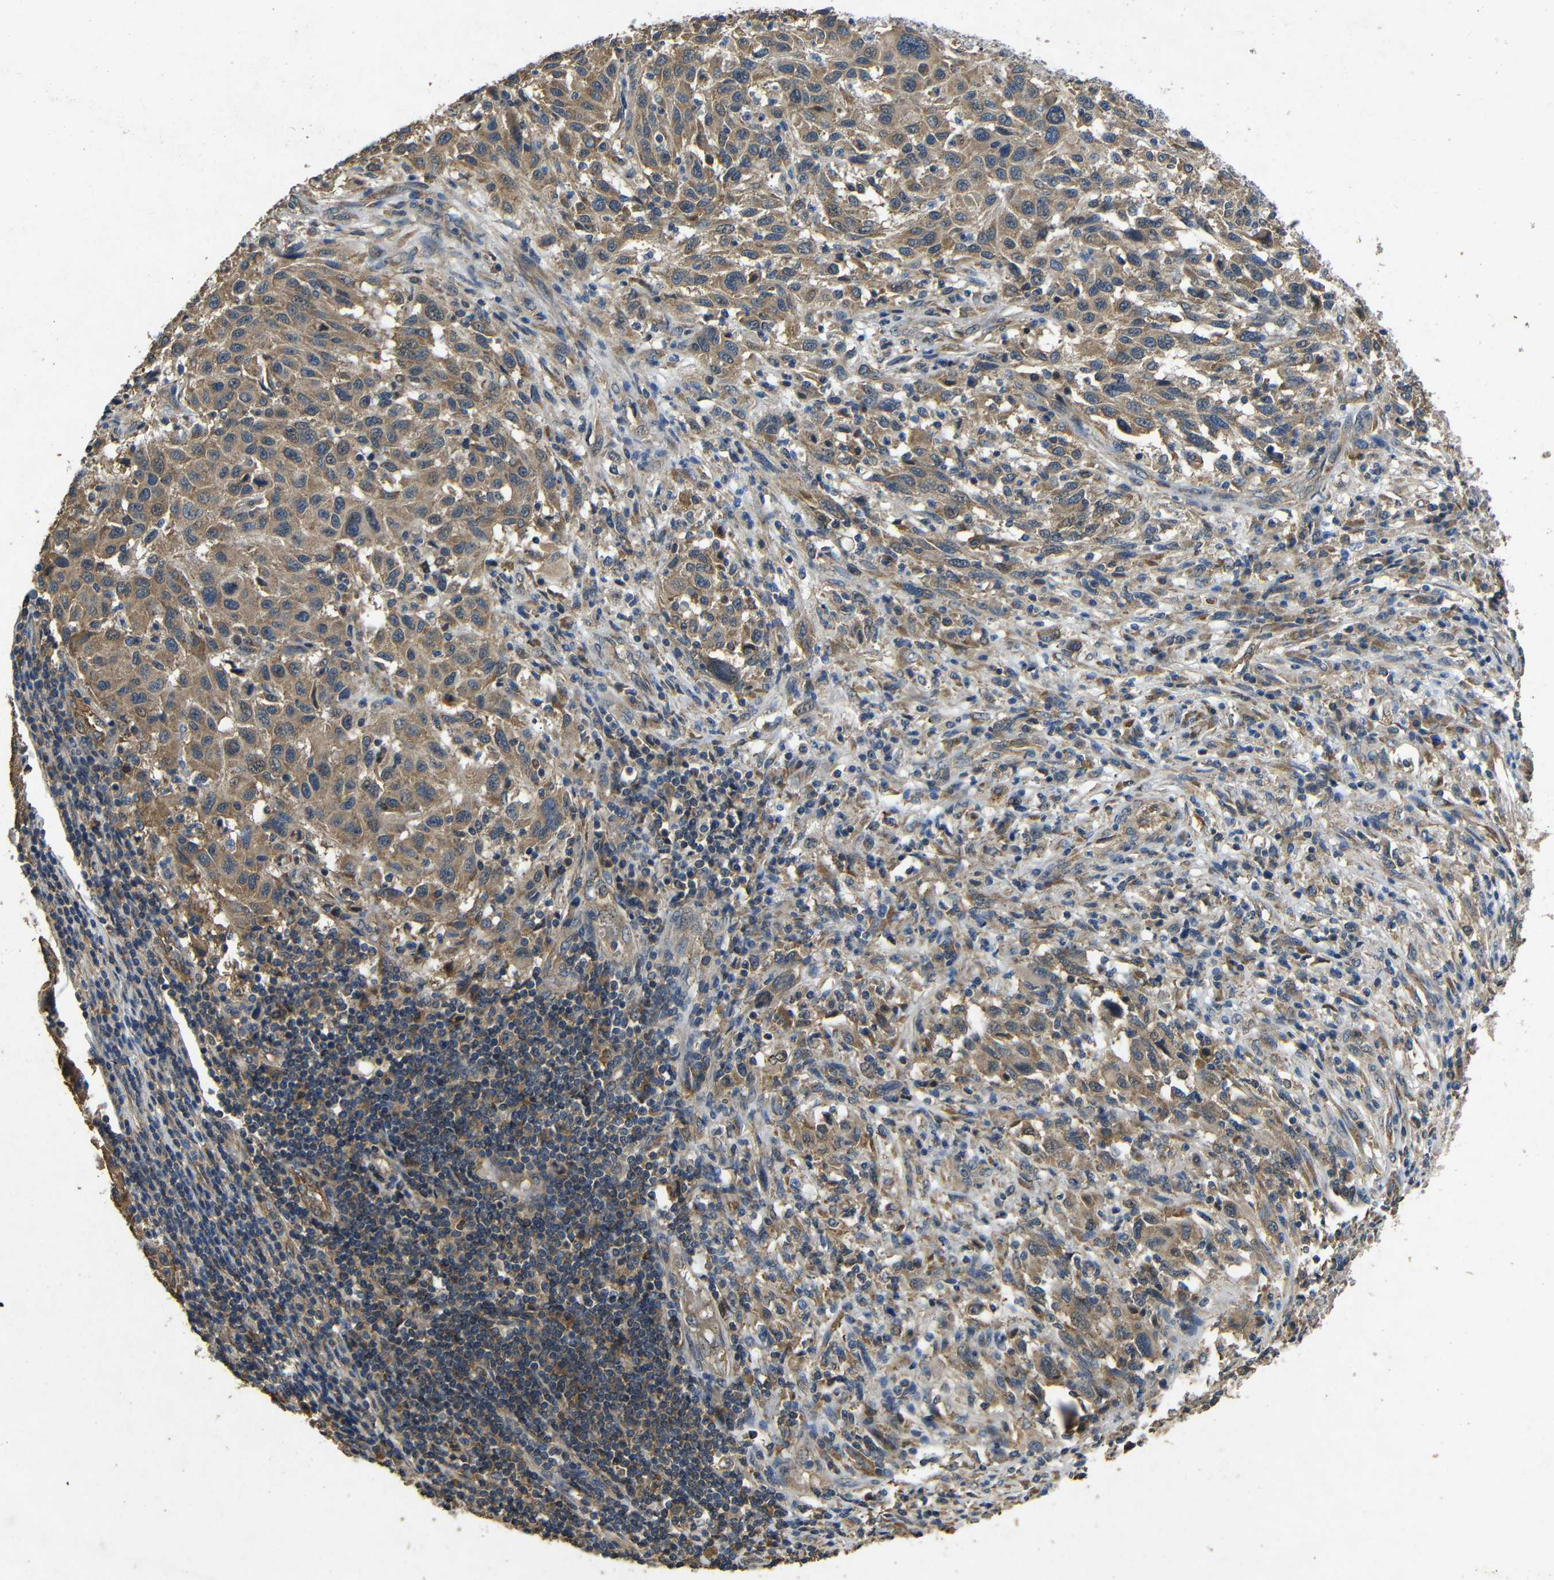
{"staining": {"intensity": "moderate", "quantity": ">75%", "location": "cytoplasmic/membranous"}, "tissue": "melanoma", "cell_type": "Tumor cells", "image_type": "cancer", "snomed": [{"axis": "morphology", "description": "Malignant melanoma, Metastatic site"}, {"axis": "topography", "description": "Lymph node"}], "caption": "This histopathology image exhibits immunohistochemistry (IHC) staining of malignant melanoma (metastatic site), with medium moderate cytoplasmic/membranous staining in approximately >75% of tumor cells.", "gene": "BNIP3", "patient": {"sex": "male", "age": 61}}